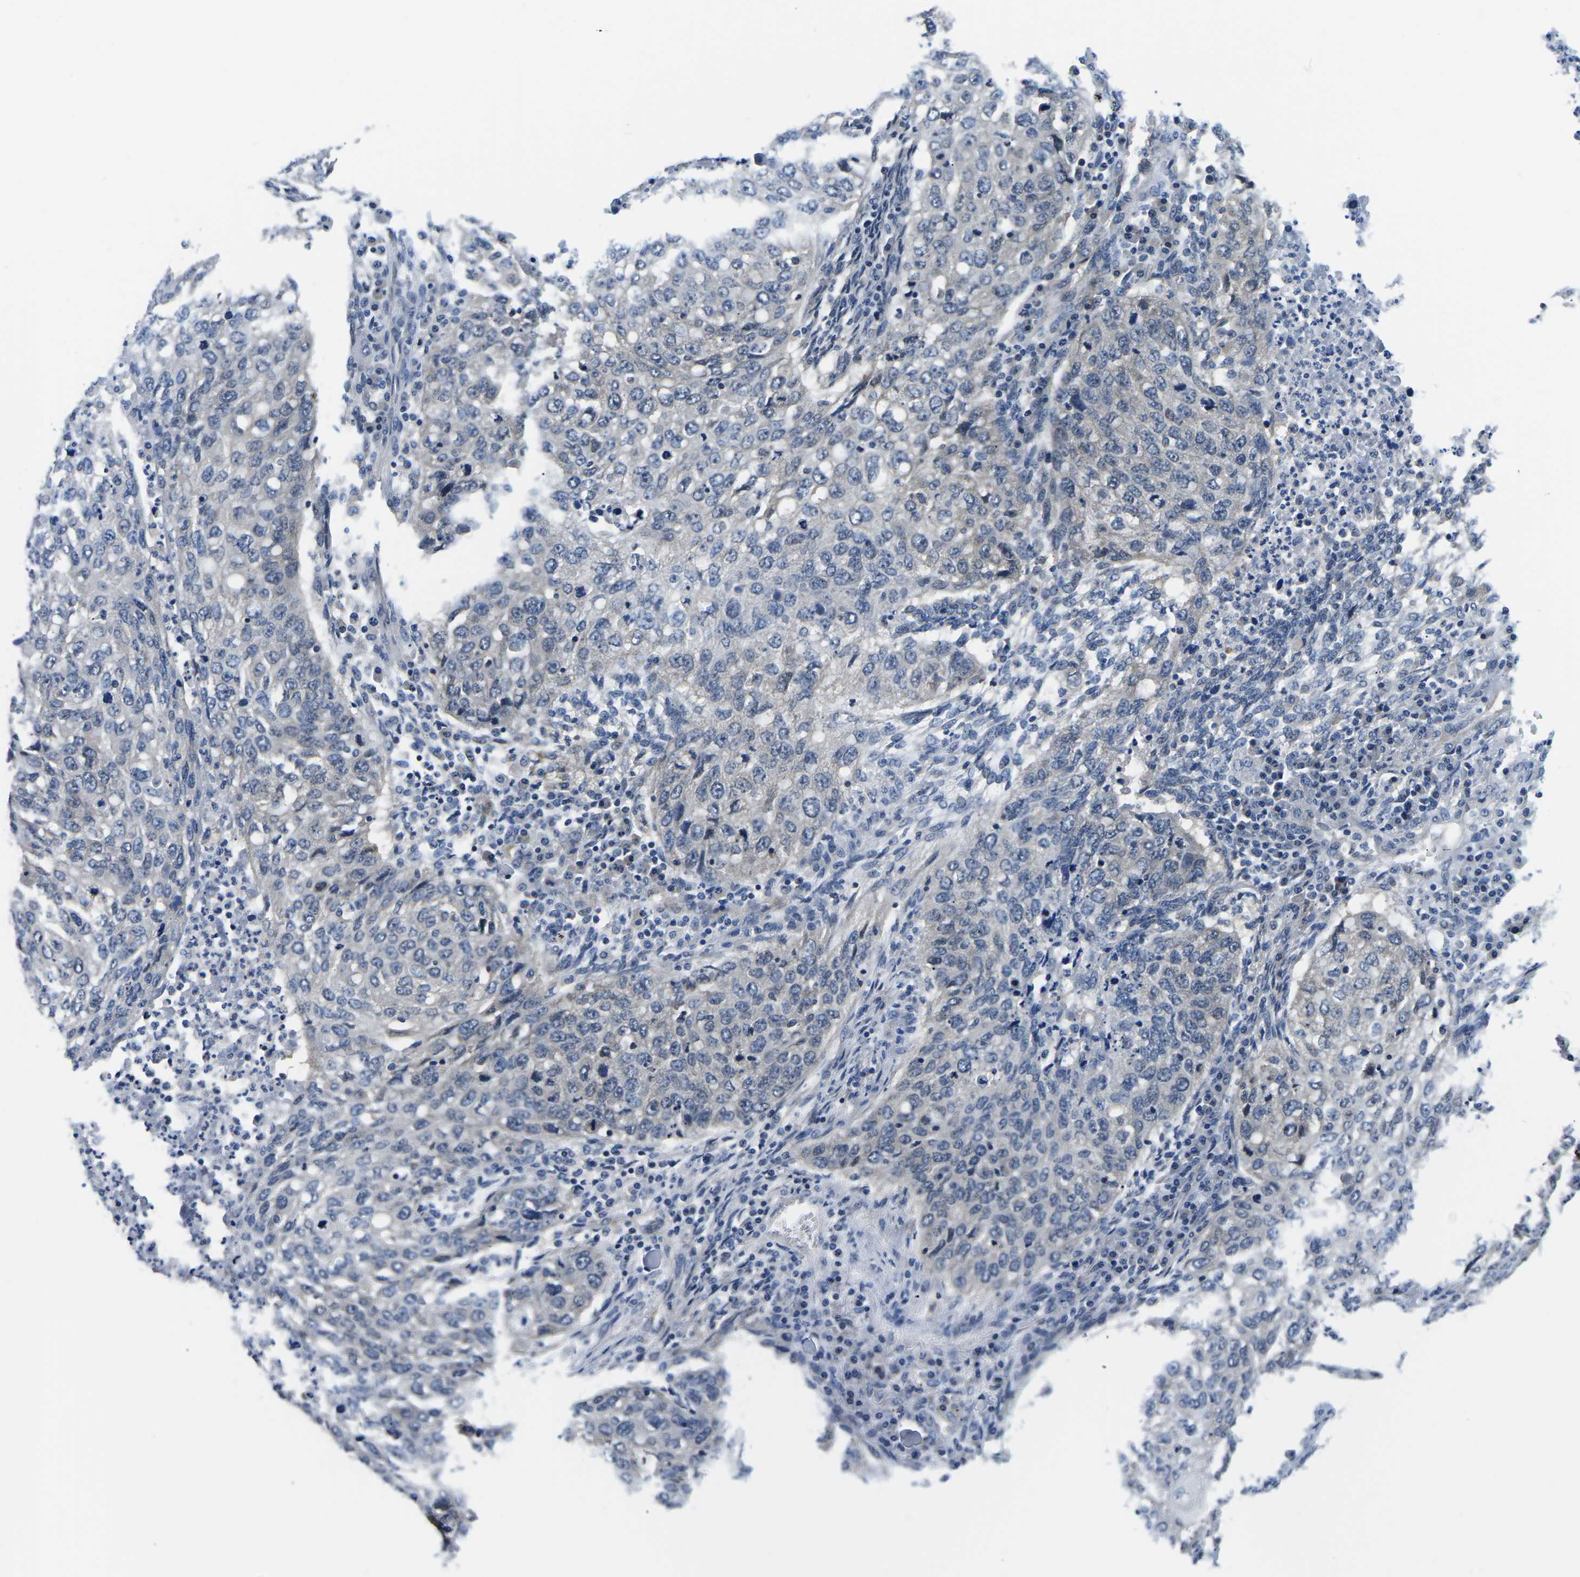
{"staining": {"intensity": "negative", "quantity": "none", "location": "none"}, "tissue": "lung cancer", "cell_type": "Tumor cells", "image_type": "cancer", "snomed": [{"axis": "morphology", "description": "Squamous cell carcinoma, NOS"}, {"axis": "topography", "description": "Lung"}], "caption": "Tumor cells are negative for protein expression in human squamous cell carcinoma (lung). (DAB (3,3'-diaminobenzidine) immunohistochemistry (IHC) with hematoxylin counter stain).", "gene": "GSK3B", "patient": {"sex": "female", "age": 63}}